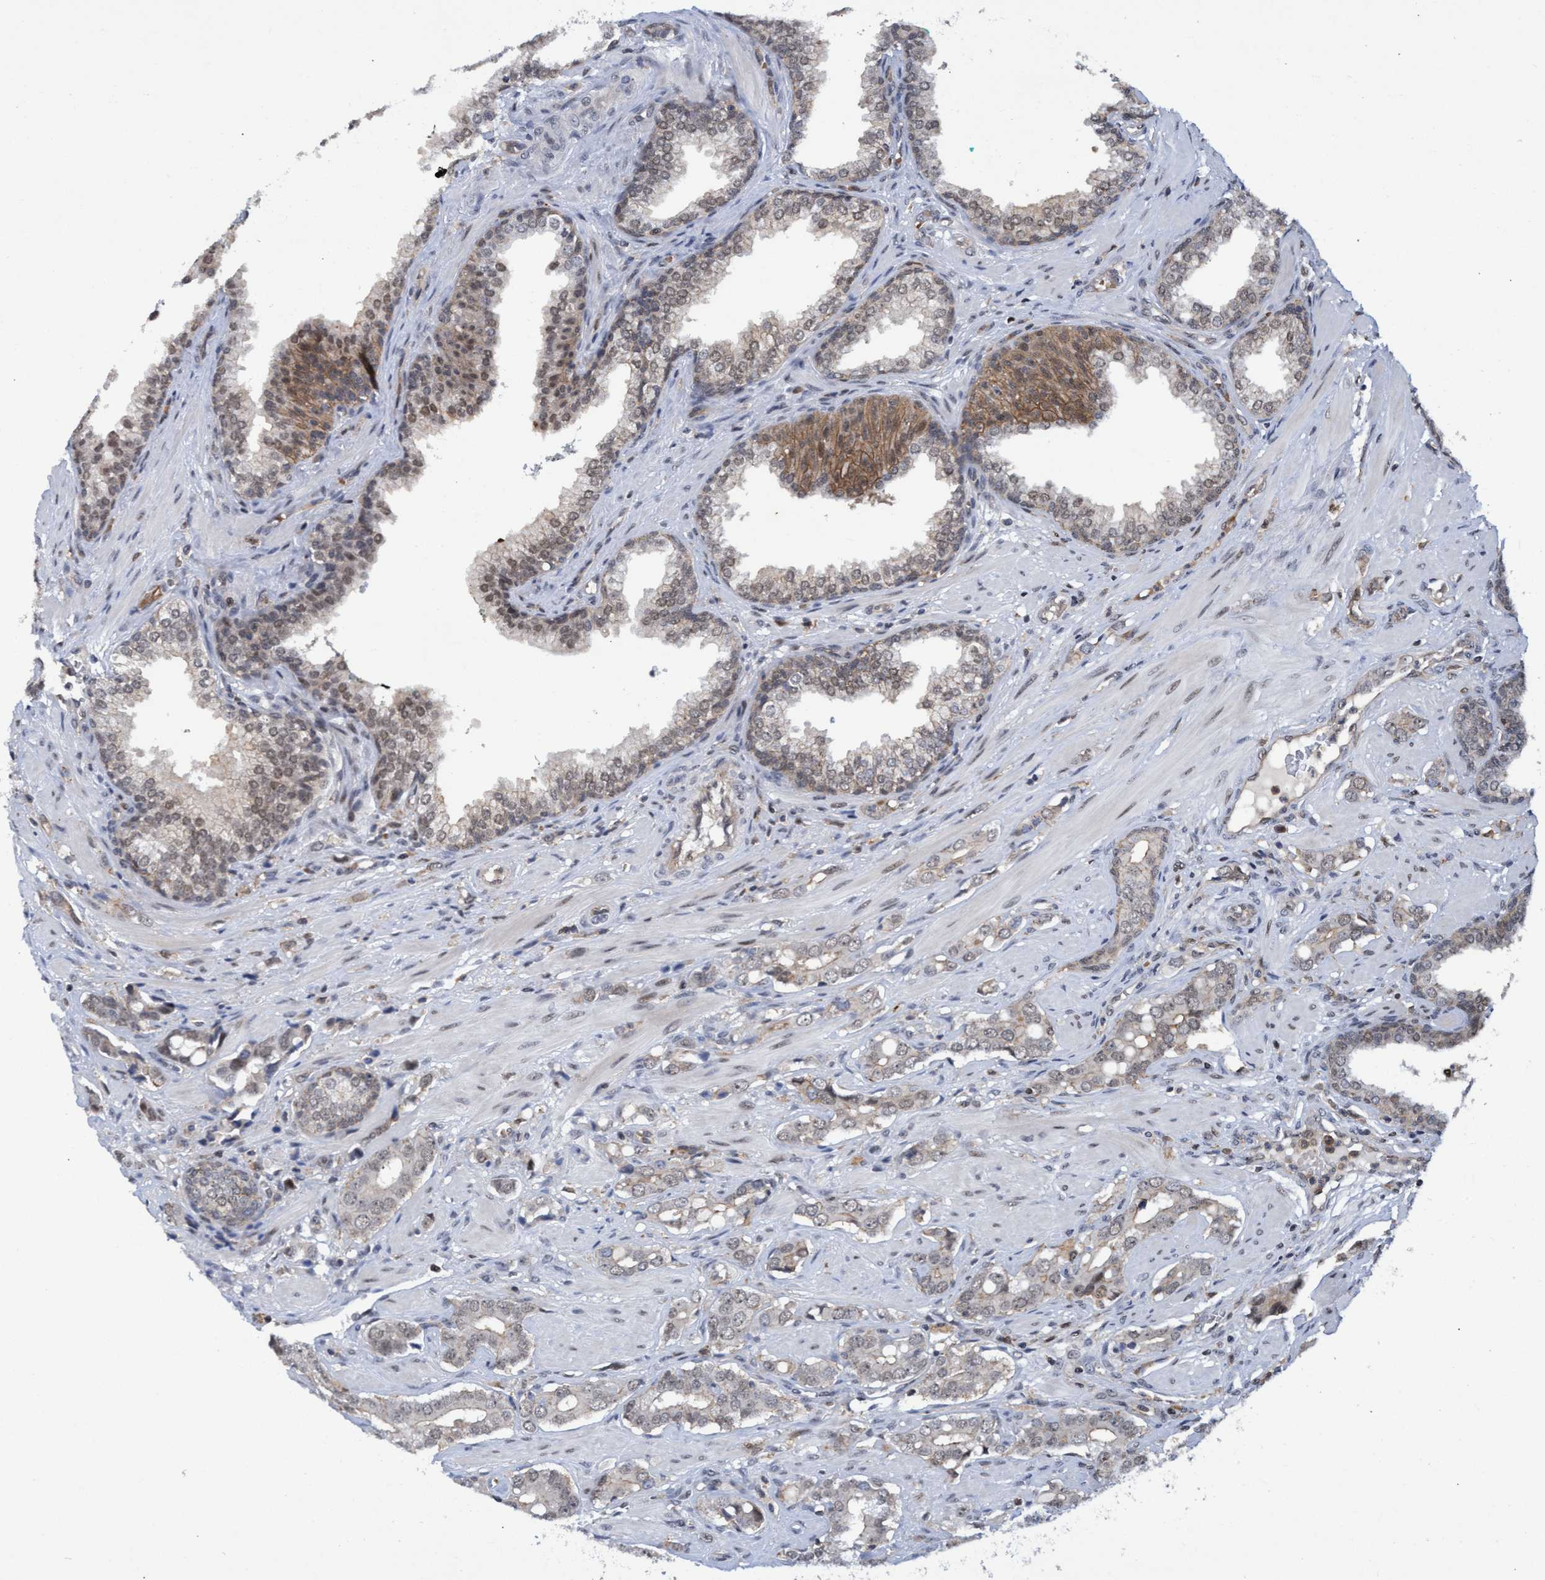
{"staining": {"intensity": "weak", "quantity": "<25%", "location": "cytoplasmic/membranous"}, "tissue": "prostate cancer", "cell_type": "Tumor cells", "image_type": "cancer", "snomed": [{"axis": "morphology", "description": "Adenocarcinoma, High grade"}, {"axis": "topography", "description": "Prostate"}], "caption": "The immunohistochemistry photomicrograph has no significant expression in tumor cells of prostate cancer (high-grade adenocarcinoma) tissue.", "gene": "GTF2F1", "patient": {"sex": "male", "age": 52}}